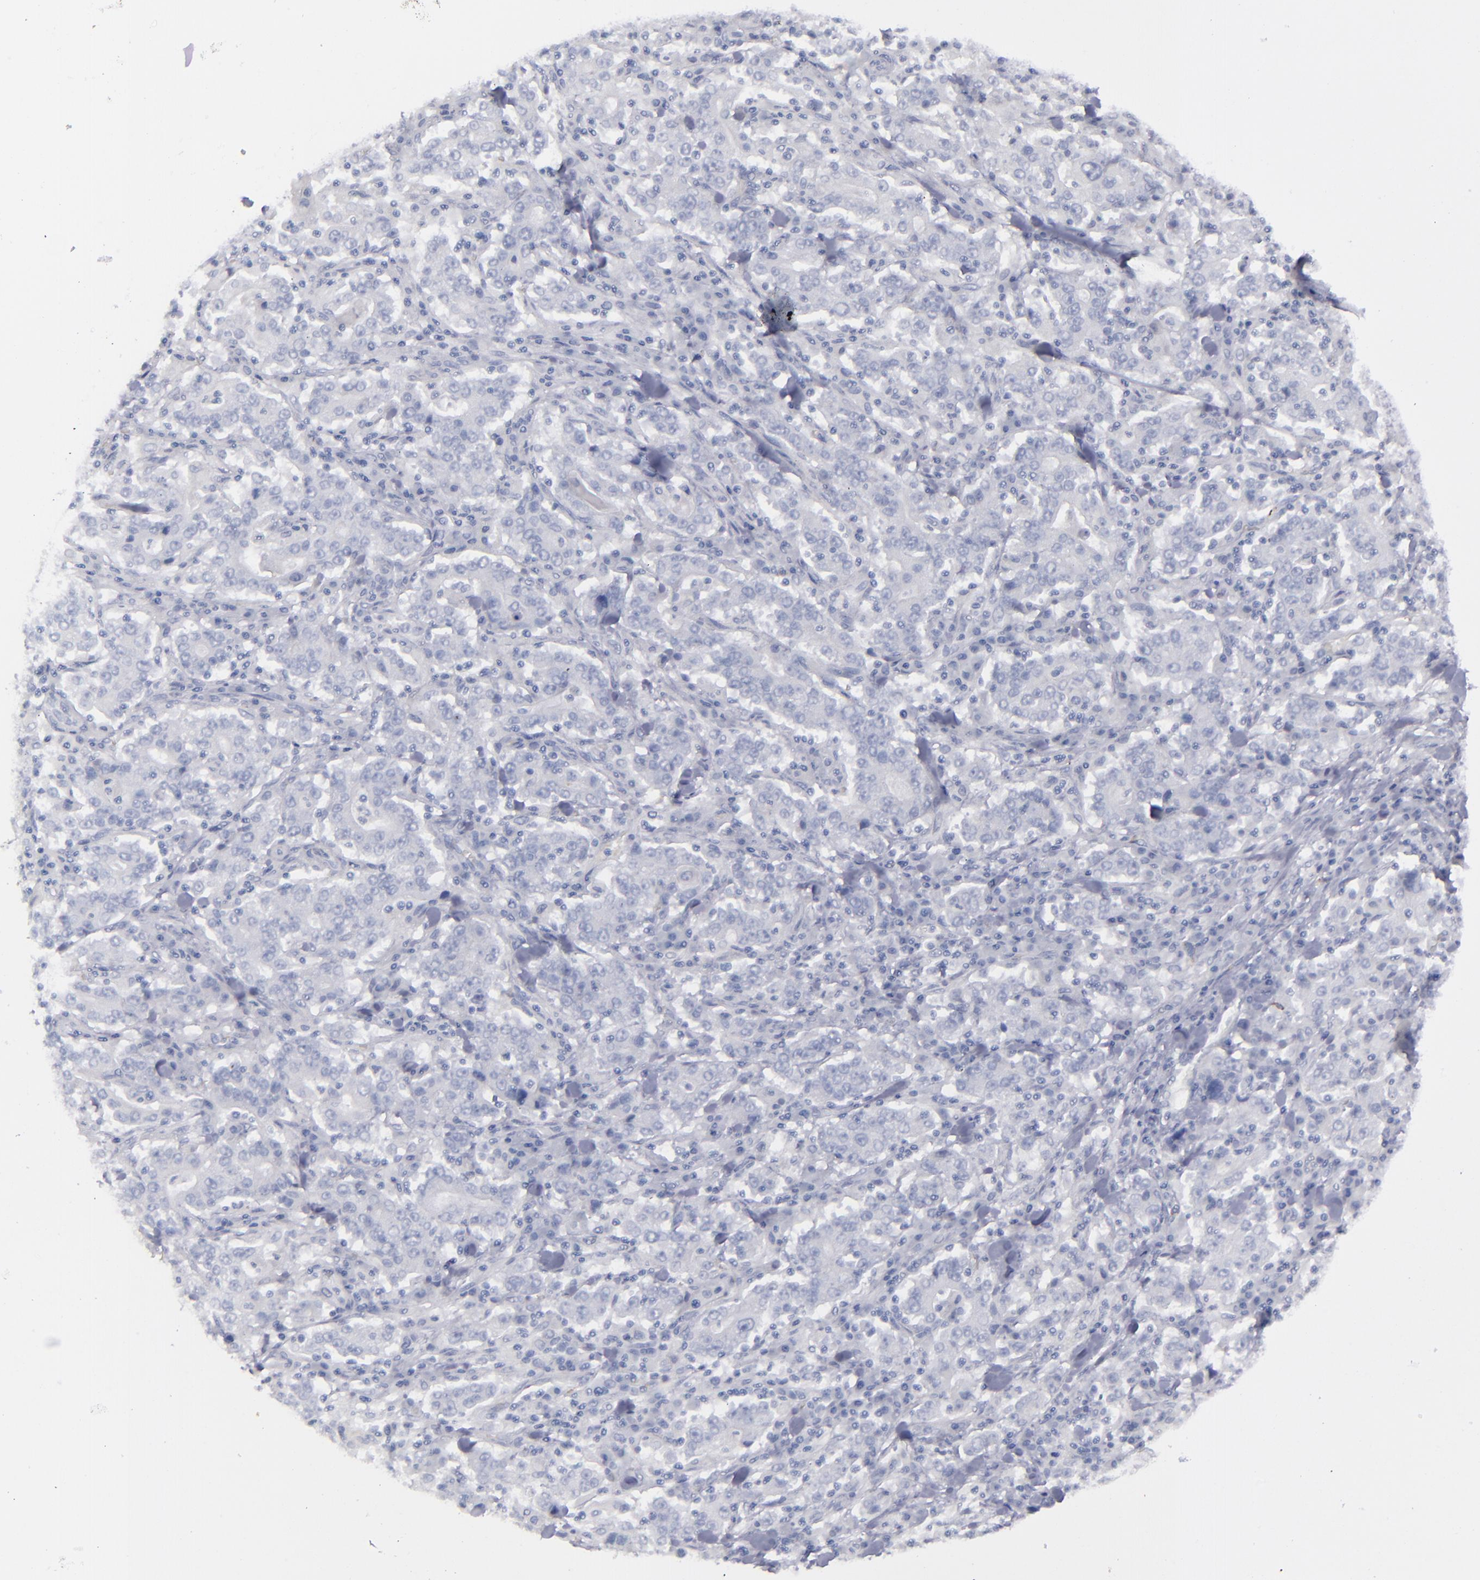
{"staining": {"intensity": "negative", "quantity": "none", "location": "none"}, "tissue": "stomach cancer", "cell_type": "Tumor cells", "image_type": "cancer", "snomed": [{"axis": "morphology", "description": "Normal tissue, NOS"}, {"axis": "morphology", "description": "Adenocarcinoma, NOS"}, {"axis": "topography", "description": "Stomach, upper"}, {"axis": "topography", "description": "Stomach"}], "caption": "Tumor cells show no significant protein expression in stomach cancer (adenocarcinoma).", "gene": "CD22", "patient": {"sex": "male", "age": 59}}